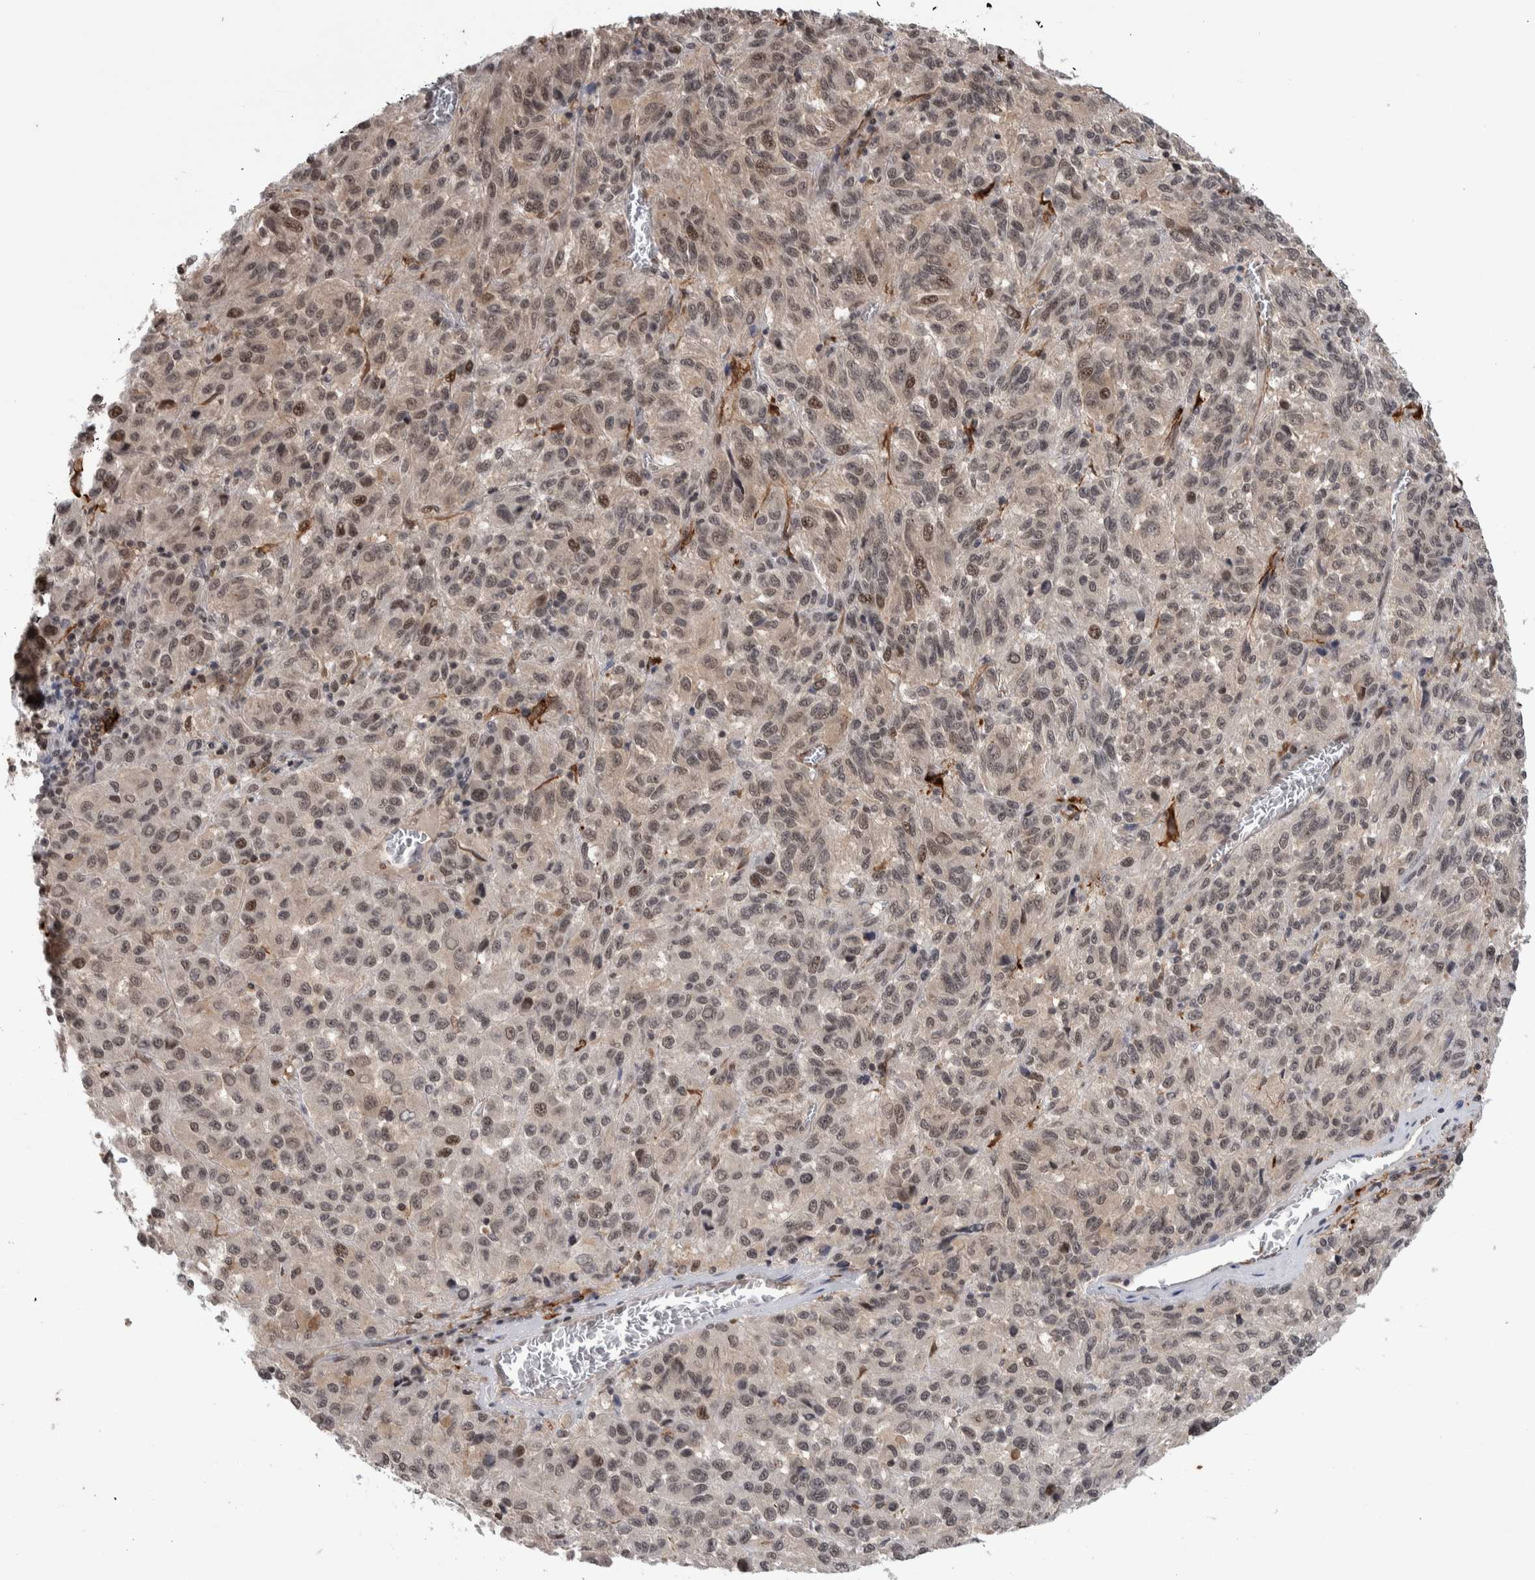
{"staining": {"intensity": "weak", "quantity": ">75%", "location": "nuclear"}, "tissue": "skin cancer", "cell_type": "Tumor cells", "image_type": "cancer", "snomed": [{"axis": "morphology", "description": "Squamous cell carcinoma, NOS"}, {"axis": "topography", "description": "Skin"}], "caption": "Protein staining of squamous cell carcinoma (skin) tissue demonstrates weak nuclear positivity in about >75% of tumor cells.", "gene": "ZSCAN21", "patient": {"sex": "female", "age": 73}}